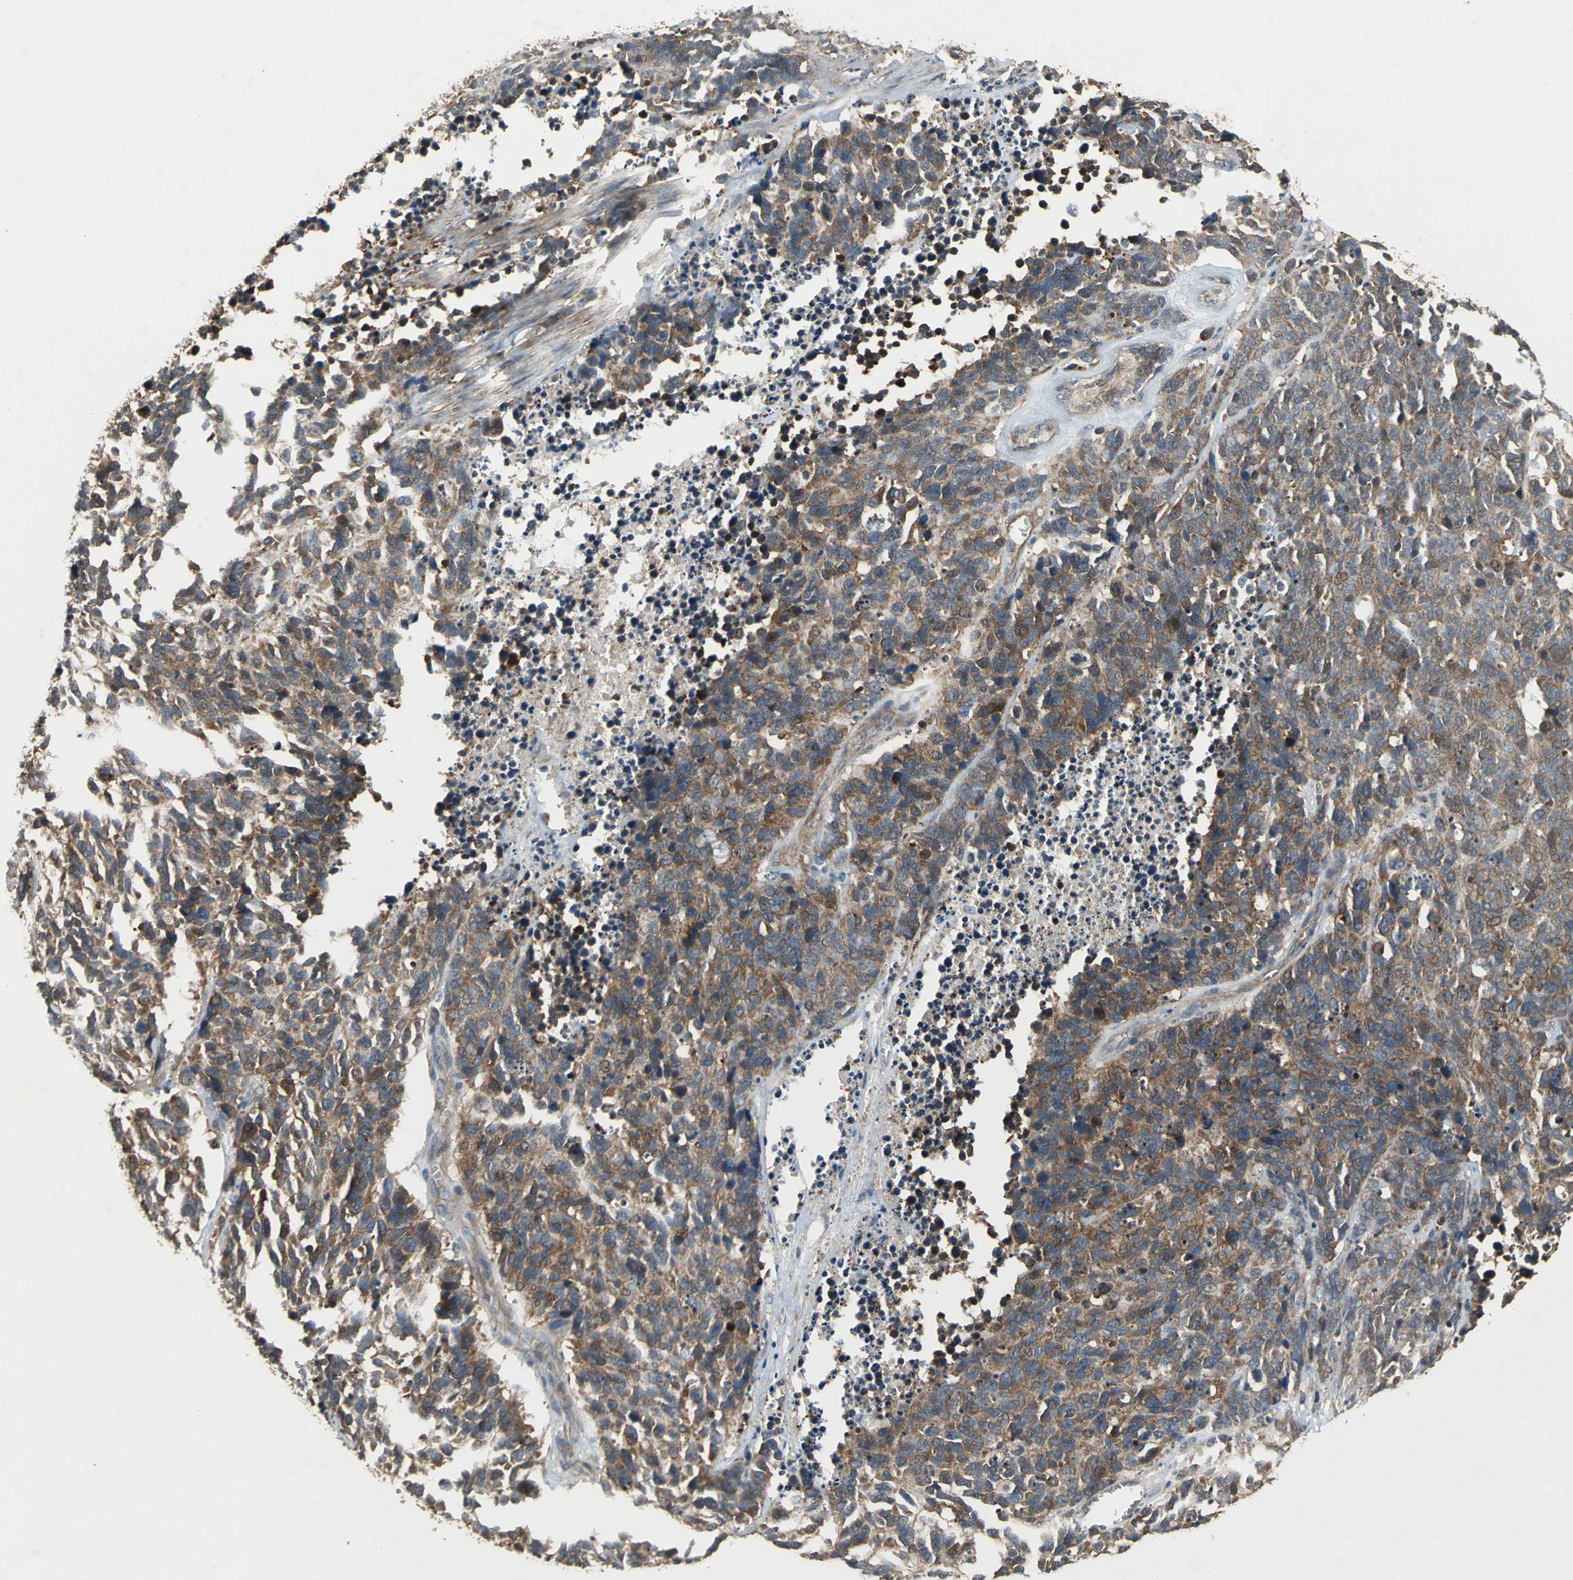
{"staining": {"intensity": "moderate", "quantity": ">75%", "location": "cytoplasmic/membranous"}, "tissue": "lung cancer", "cell_type": "Tumor cells", "image_type": "cancer", "snomed": [{"axis": "morphology", "description": "Neoplasm, malignant, NOS"}, {"axis": "topography", "description": "Lung"}], "caption": "Protein analysis of lung cancer tissue shows moderate cytoplasmic/membranous positivity in approximately >75% of tumor cells.", "gene": "MET", "patient": {"sex": "female", "age": 58}}